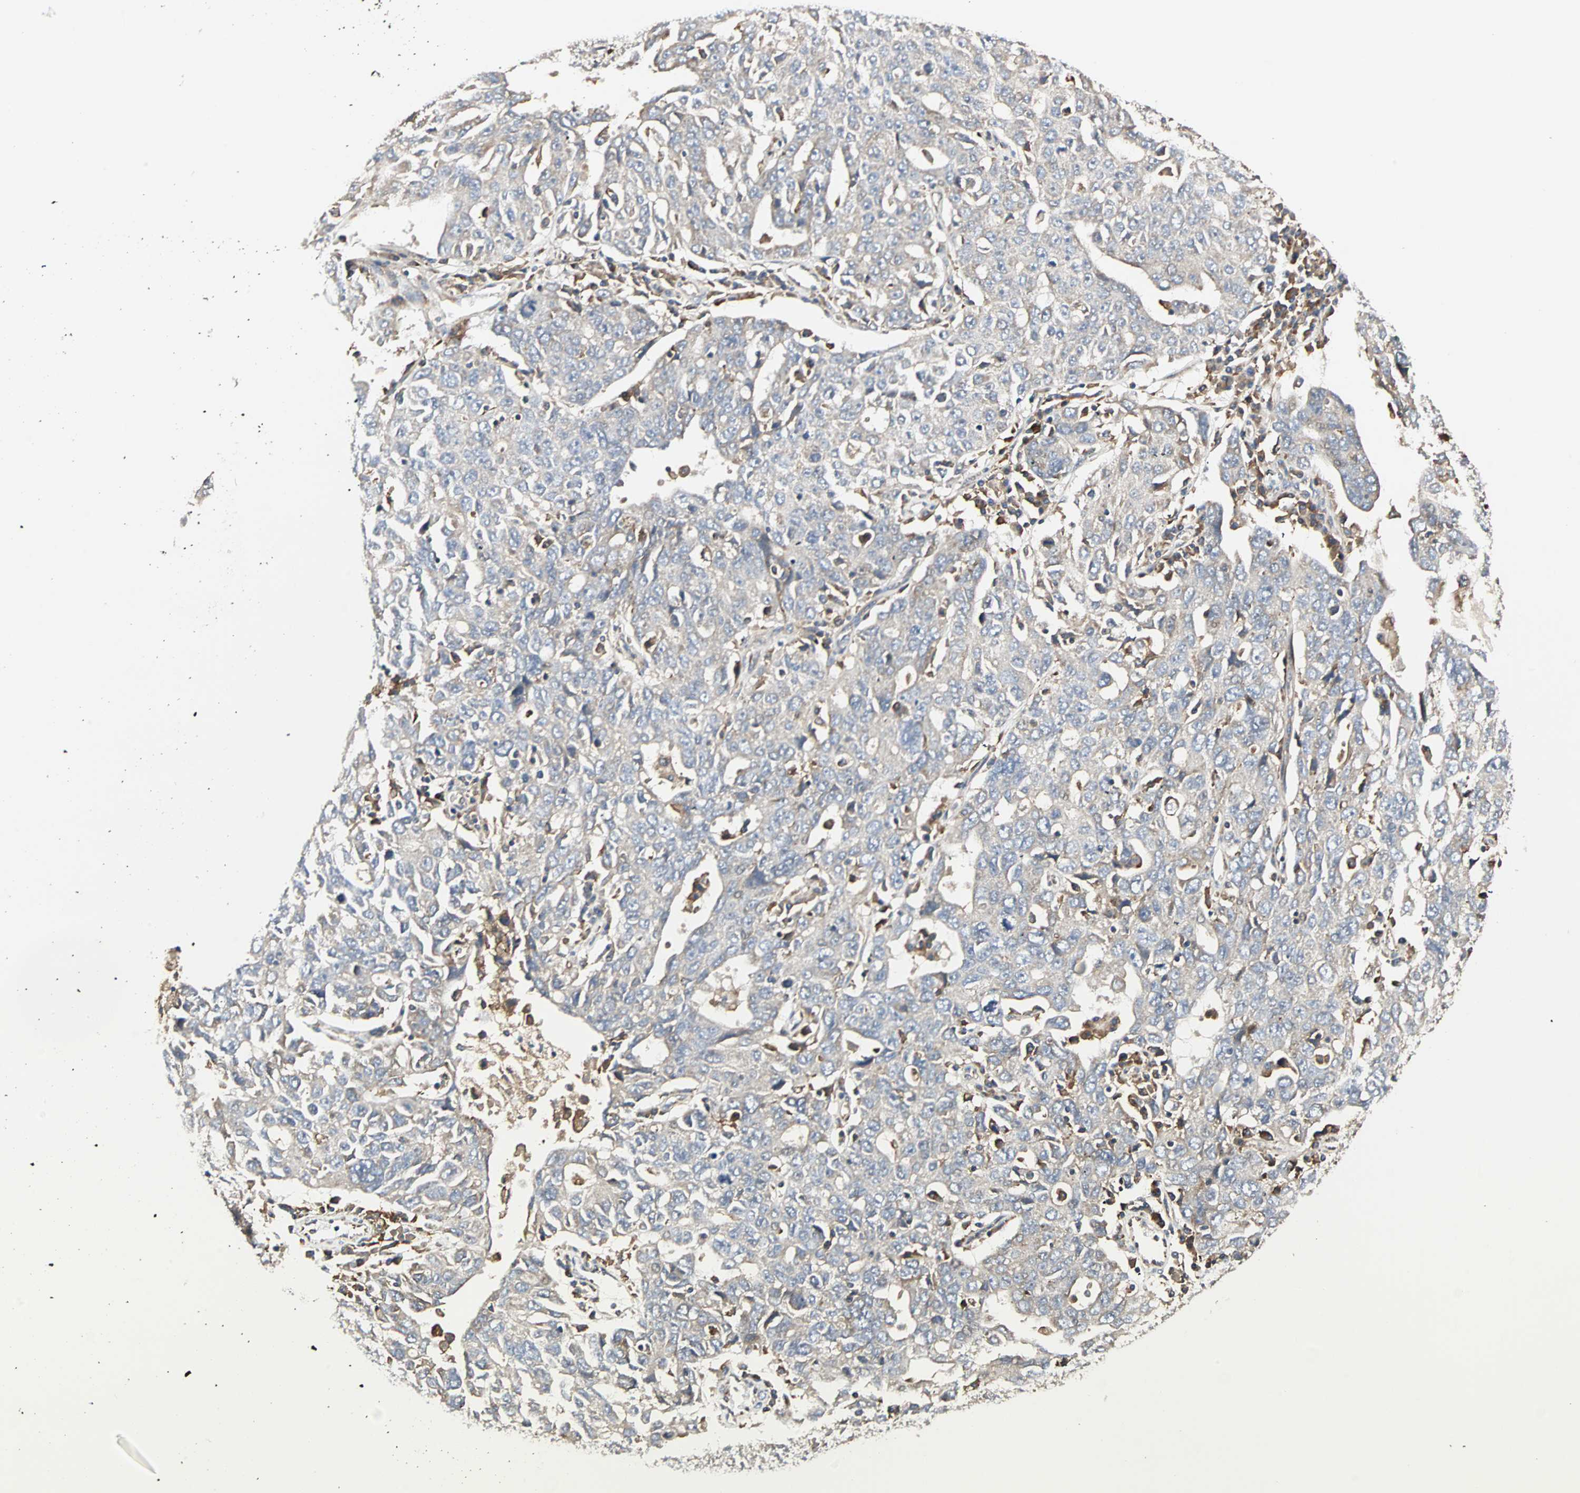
{"staining": {"intensity": "weak", "quantity": "25%-75%", "location": "cytoplasmic/membranous"}, "tissue": "ovarian cancer", "cell_type": "Tumor cells", "image_type": "cancer", "snomed": [{"axis": "morphology", "description": "Carcinoma, endometroid"}, {"axis": "topography", "description": "Ovary"}], "caption": "IHC of human ovarian cancer shows low levels of weak cytoplasmic/membranous expression in approximately 25%-75% of tumor cells. (Stains: DAB (3,3'-diaminobenzidine) in brown, nuclei in blue, Microscopy: brightfield microscopy at high magnification).", "gene": "GNAI2", "patient": {"sex": "female", "age": 62}}